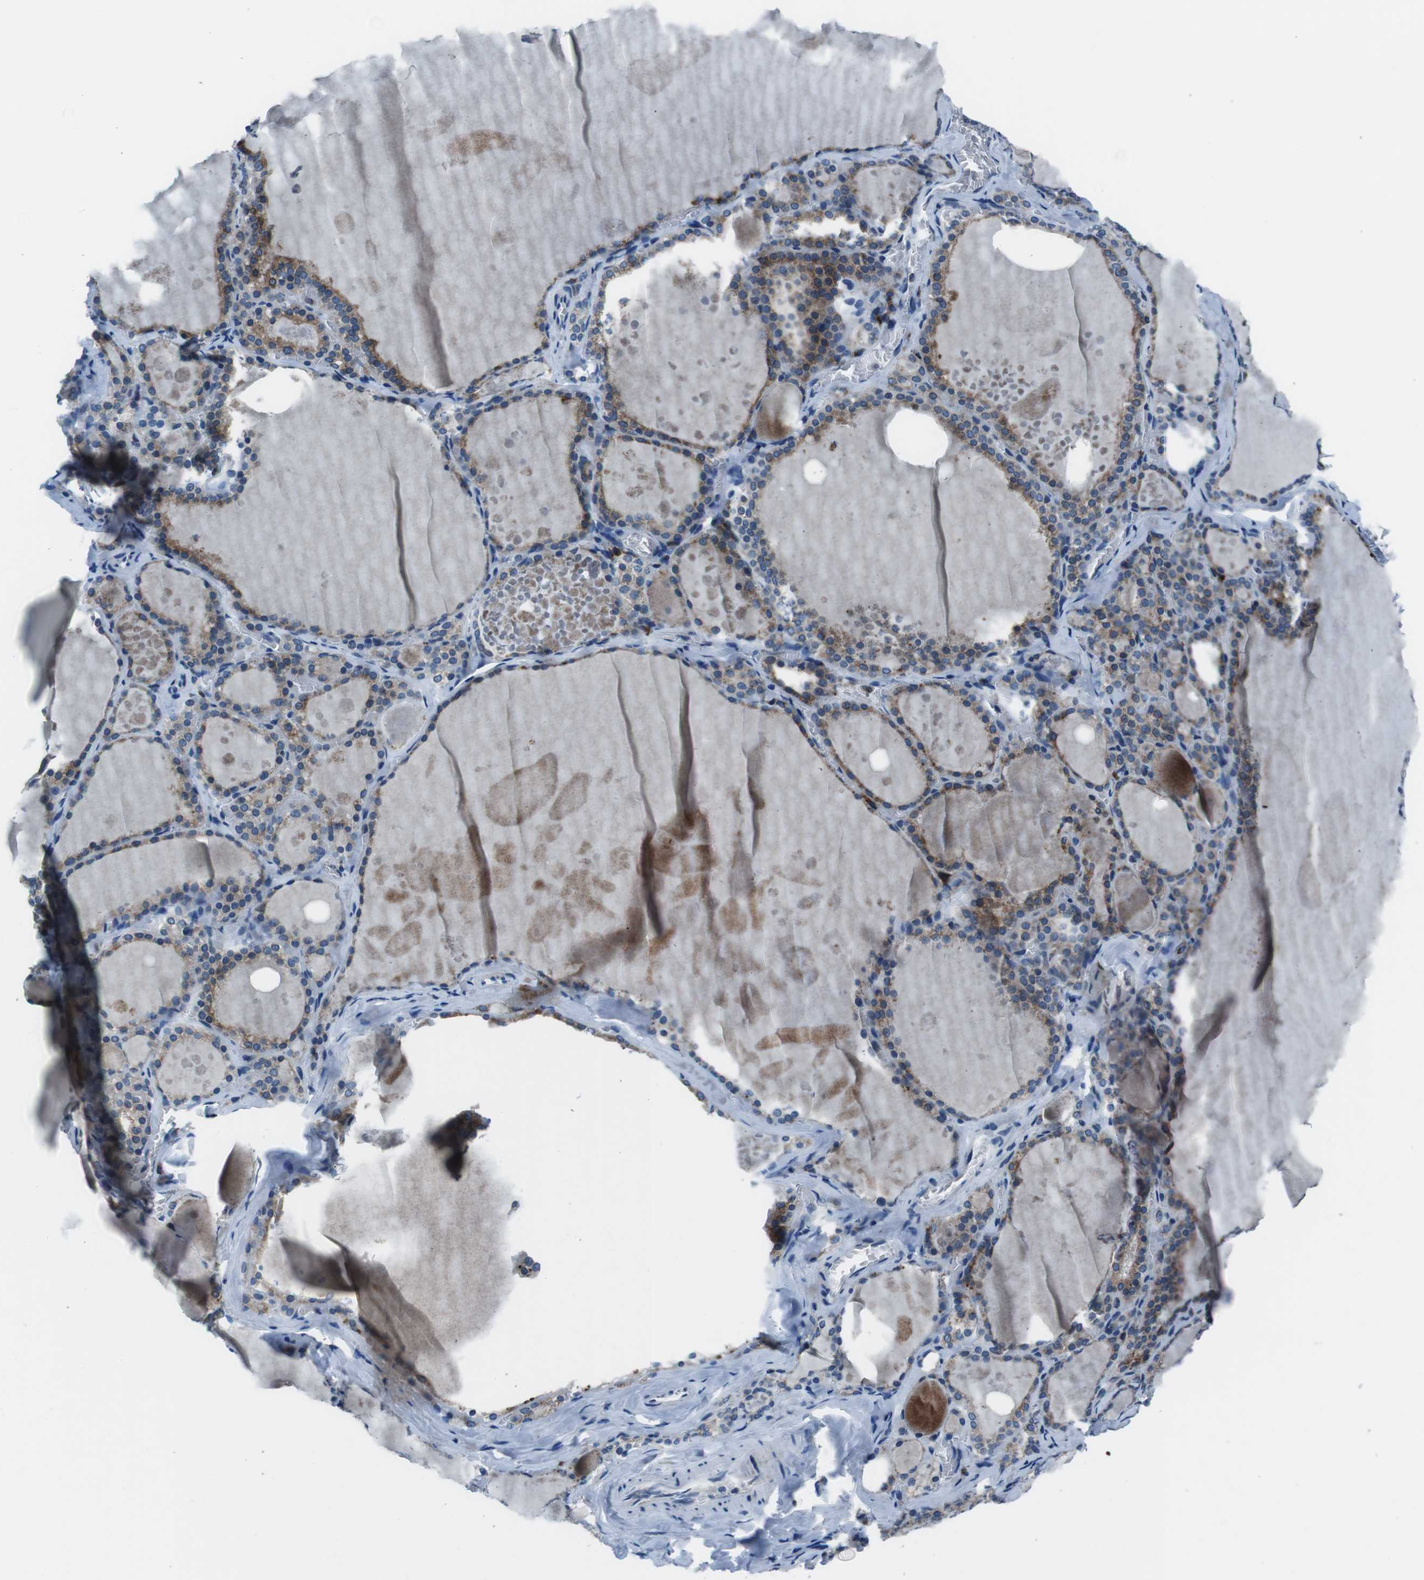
{"staining": {"intensity": "moderate", "quantity": ">75%", "location": "cytoplasmic/membranous"}, "tissue": "thyroid gland", "cell_type": "Glandular cells", "image_type": "normal", "snomed": [{"axis": "morphology", "description": "Normal tissue, NOS"}, {"axis": "topography", "description": "Thyroid gland"}], "caption": "High-magnification brightfield microscopy of unremarkable thyroid gland stained with DAB (3,3'-diaminobenzidine) (brown) and counterstained with hematoxylin (blue). glandular cells exhibit moderate cytoplasmic/membranous positivity is appreciated in about>75% of cells.", "gene": "NUCB2", "patient": {"sex": "male", "age": 56}}